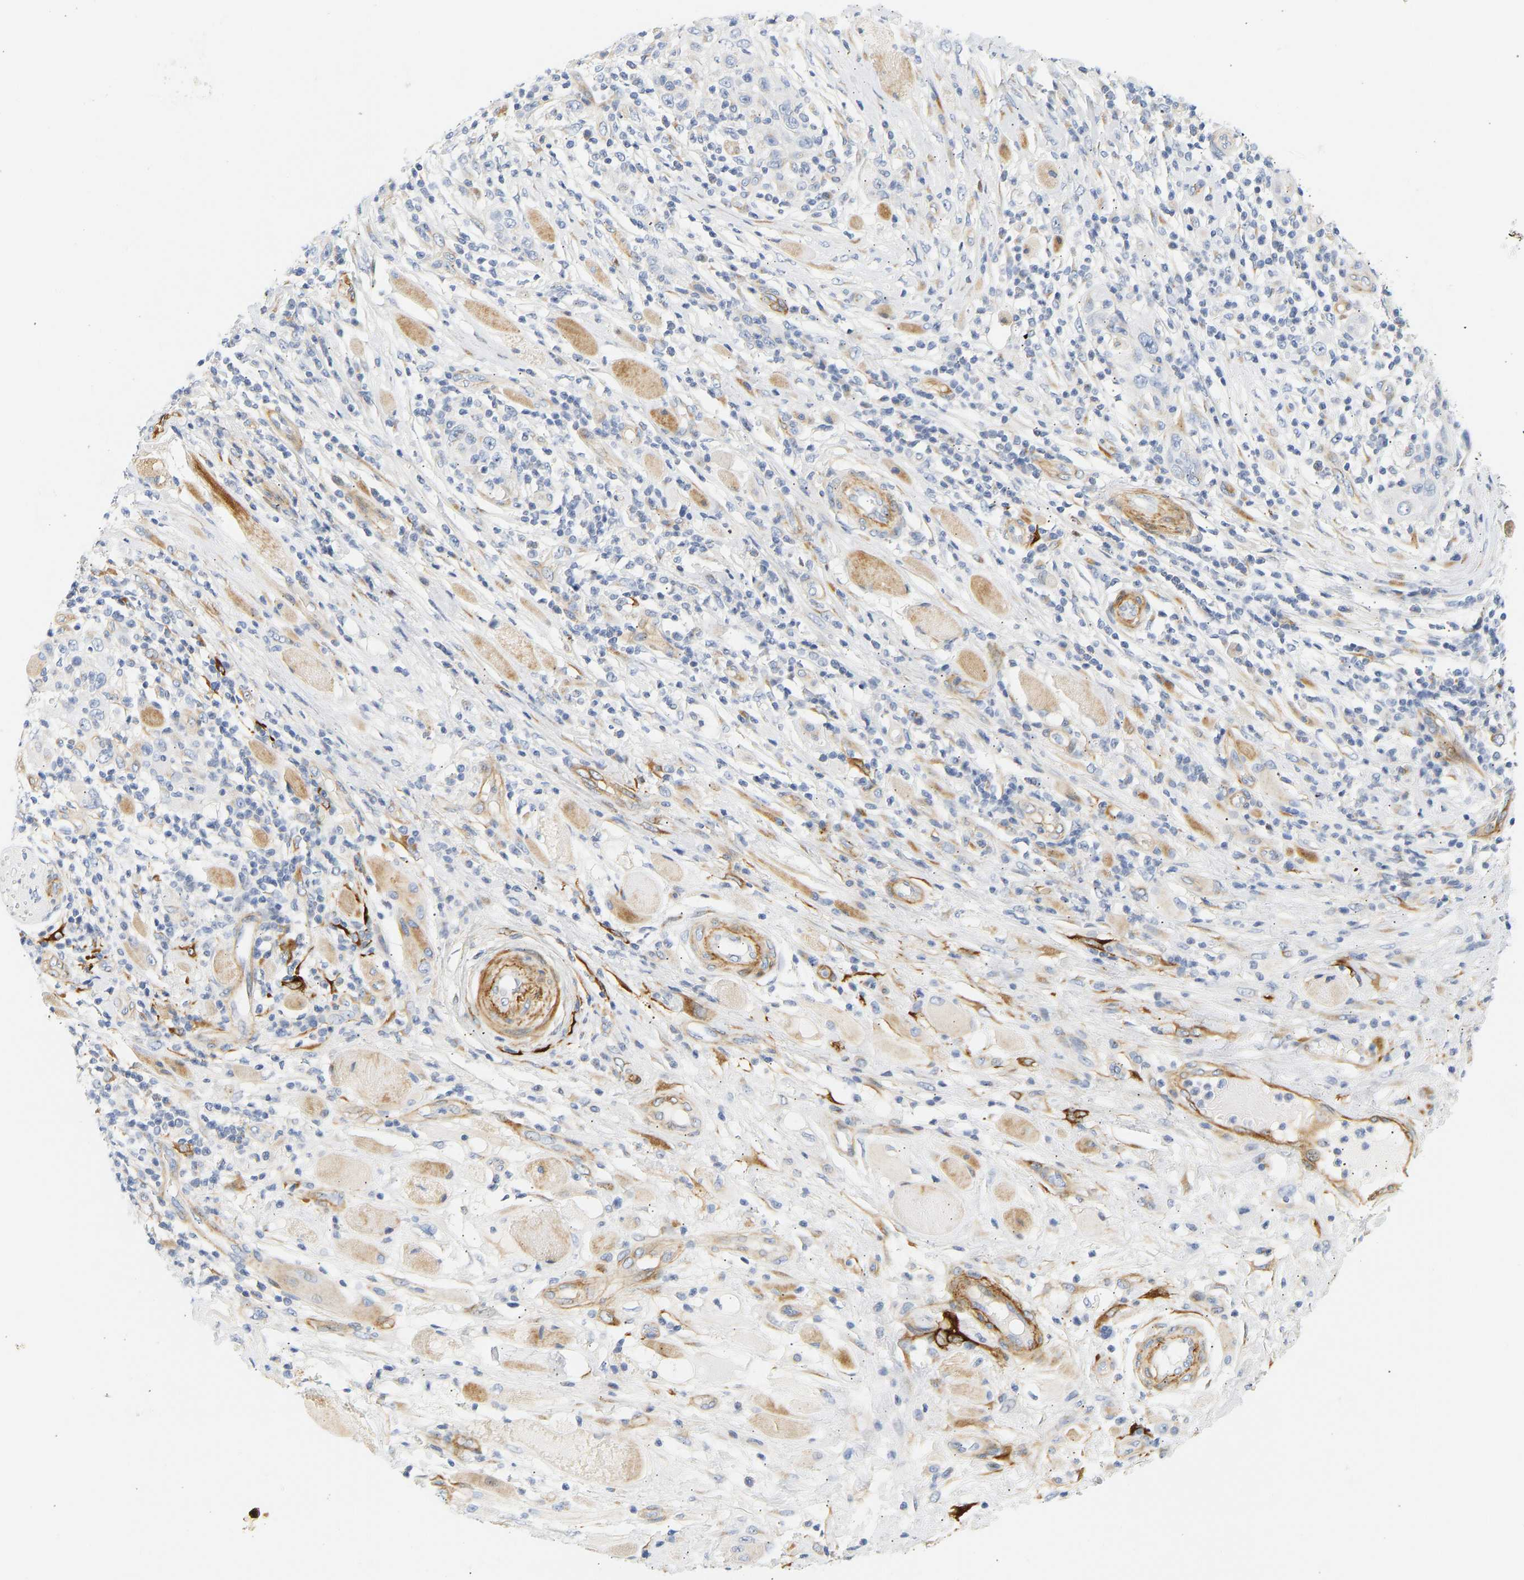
{"staining": {"intensity": "negative", "quantity": "none", "location": "none"}, "tissue": "skin cancer", "cell_type": "Tumor cells", "image_type": "cancer", "snomed": [{"axis": "morphology", "description": "Squamous cell carcinoma, NOS"}, {"axis": "topography", "description": "Skin"}], "caption": "Squamous cell carcinoma (skin) was stained to show a protein in brown. There is no significant positivity in tumor cells.", "gene": "SLC30A7", "patient": {"sex": "female", "age": 88}}